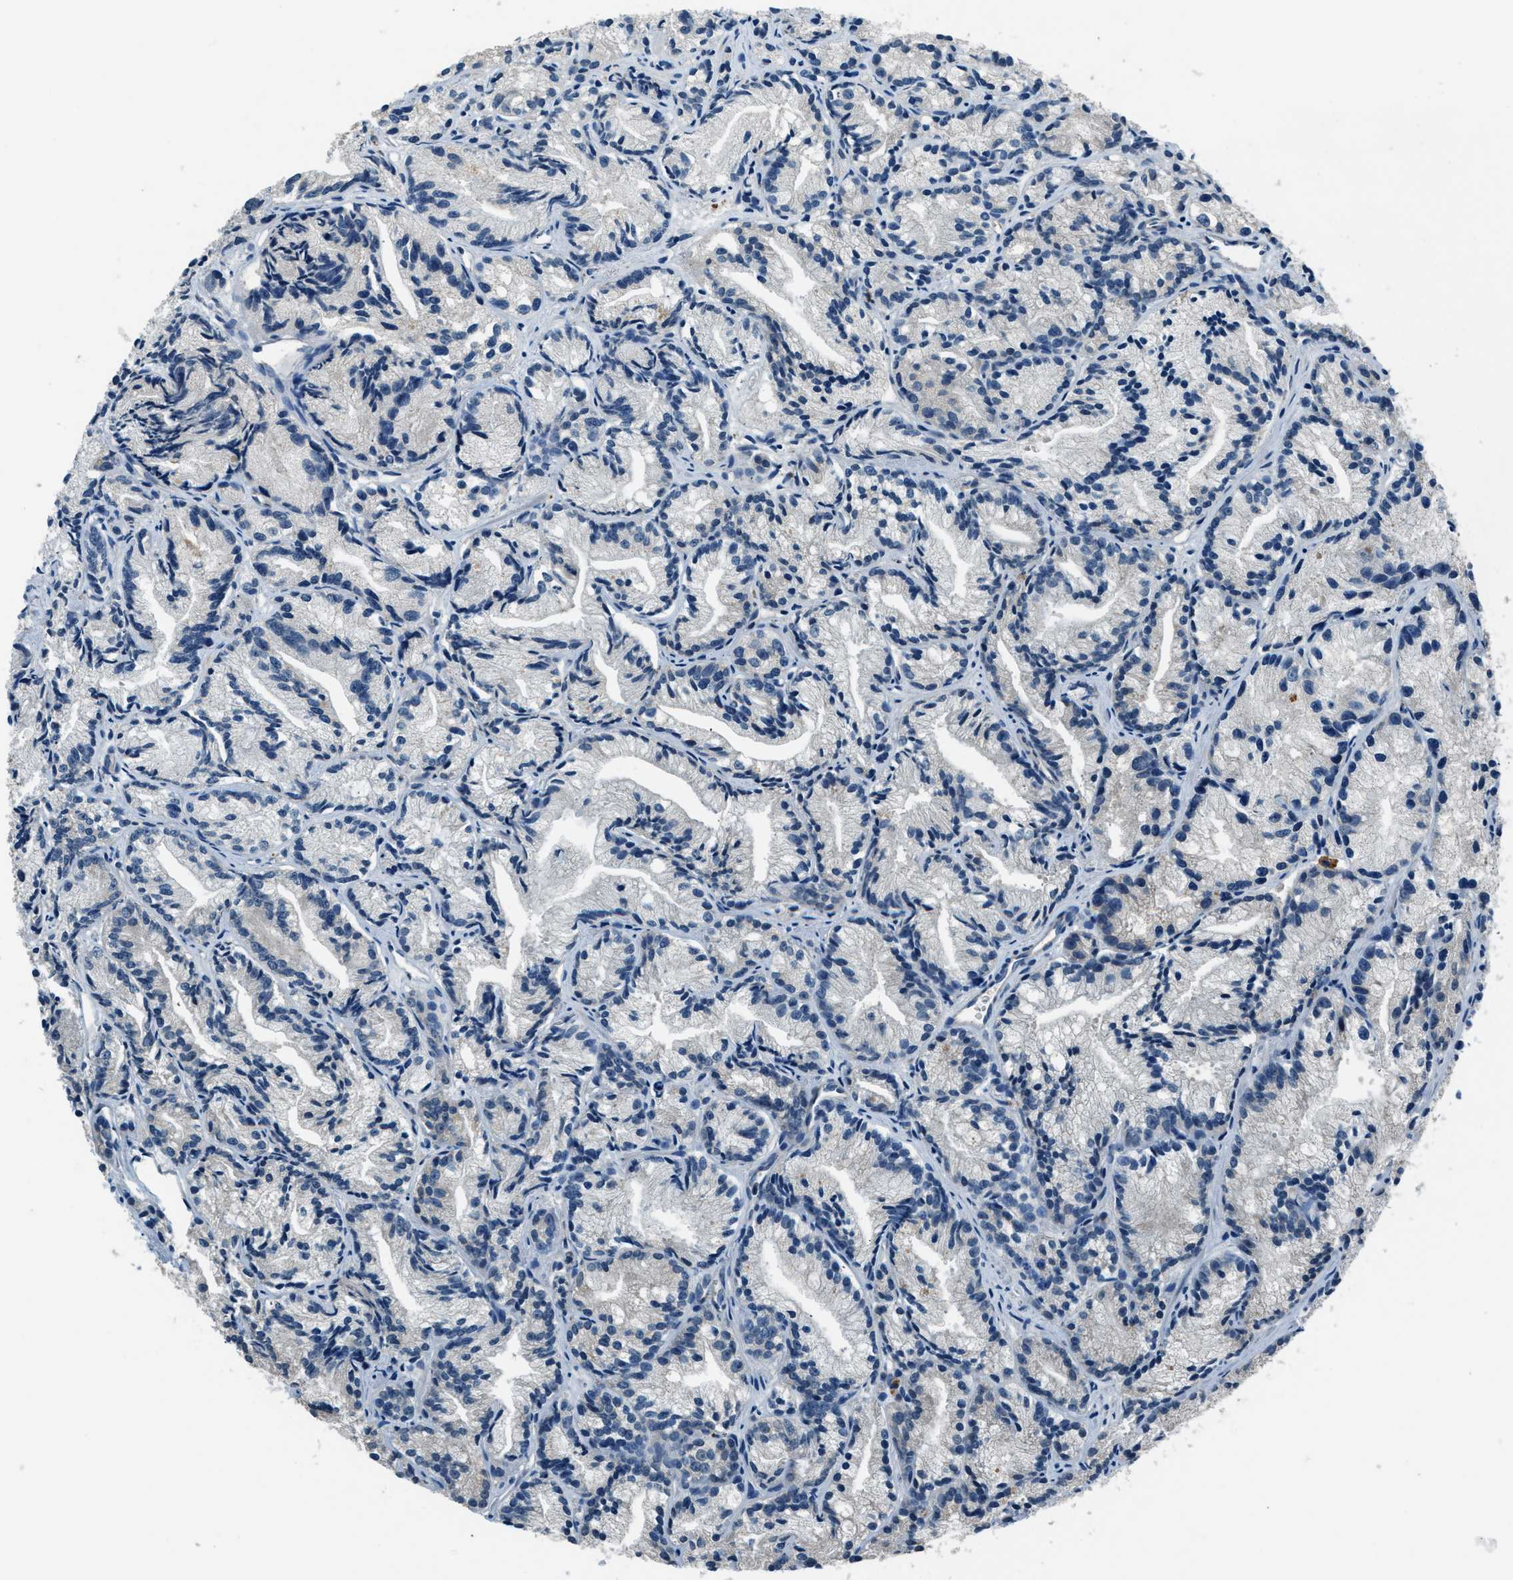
{"staining": {"intensity": "negative", "quantity": "none", "location": "none"}, "tissue": "prostate cancer", "cell_type": "Tumor cells", "image_type": "cancer", "snomed": [{"axis": "morphology", "description": "Adenocarcinoma, Low grade"}, {"axis": "topography", "description": "Prostate"}], "caption": "DAB immunohistochemical staining of human prostate adenocarcinoma (low-grade) demonstrates no significant staining in tumor cells.", "gene": "NME8", "patient": {"sex": "male", "age": 89}}